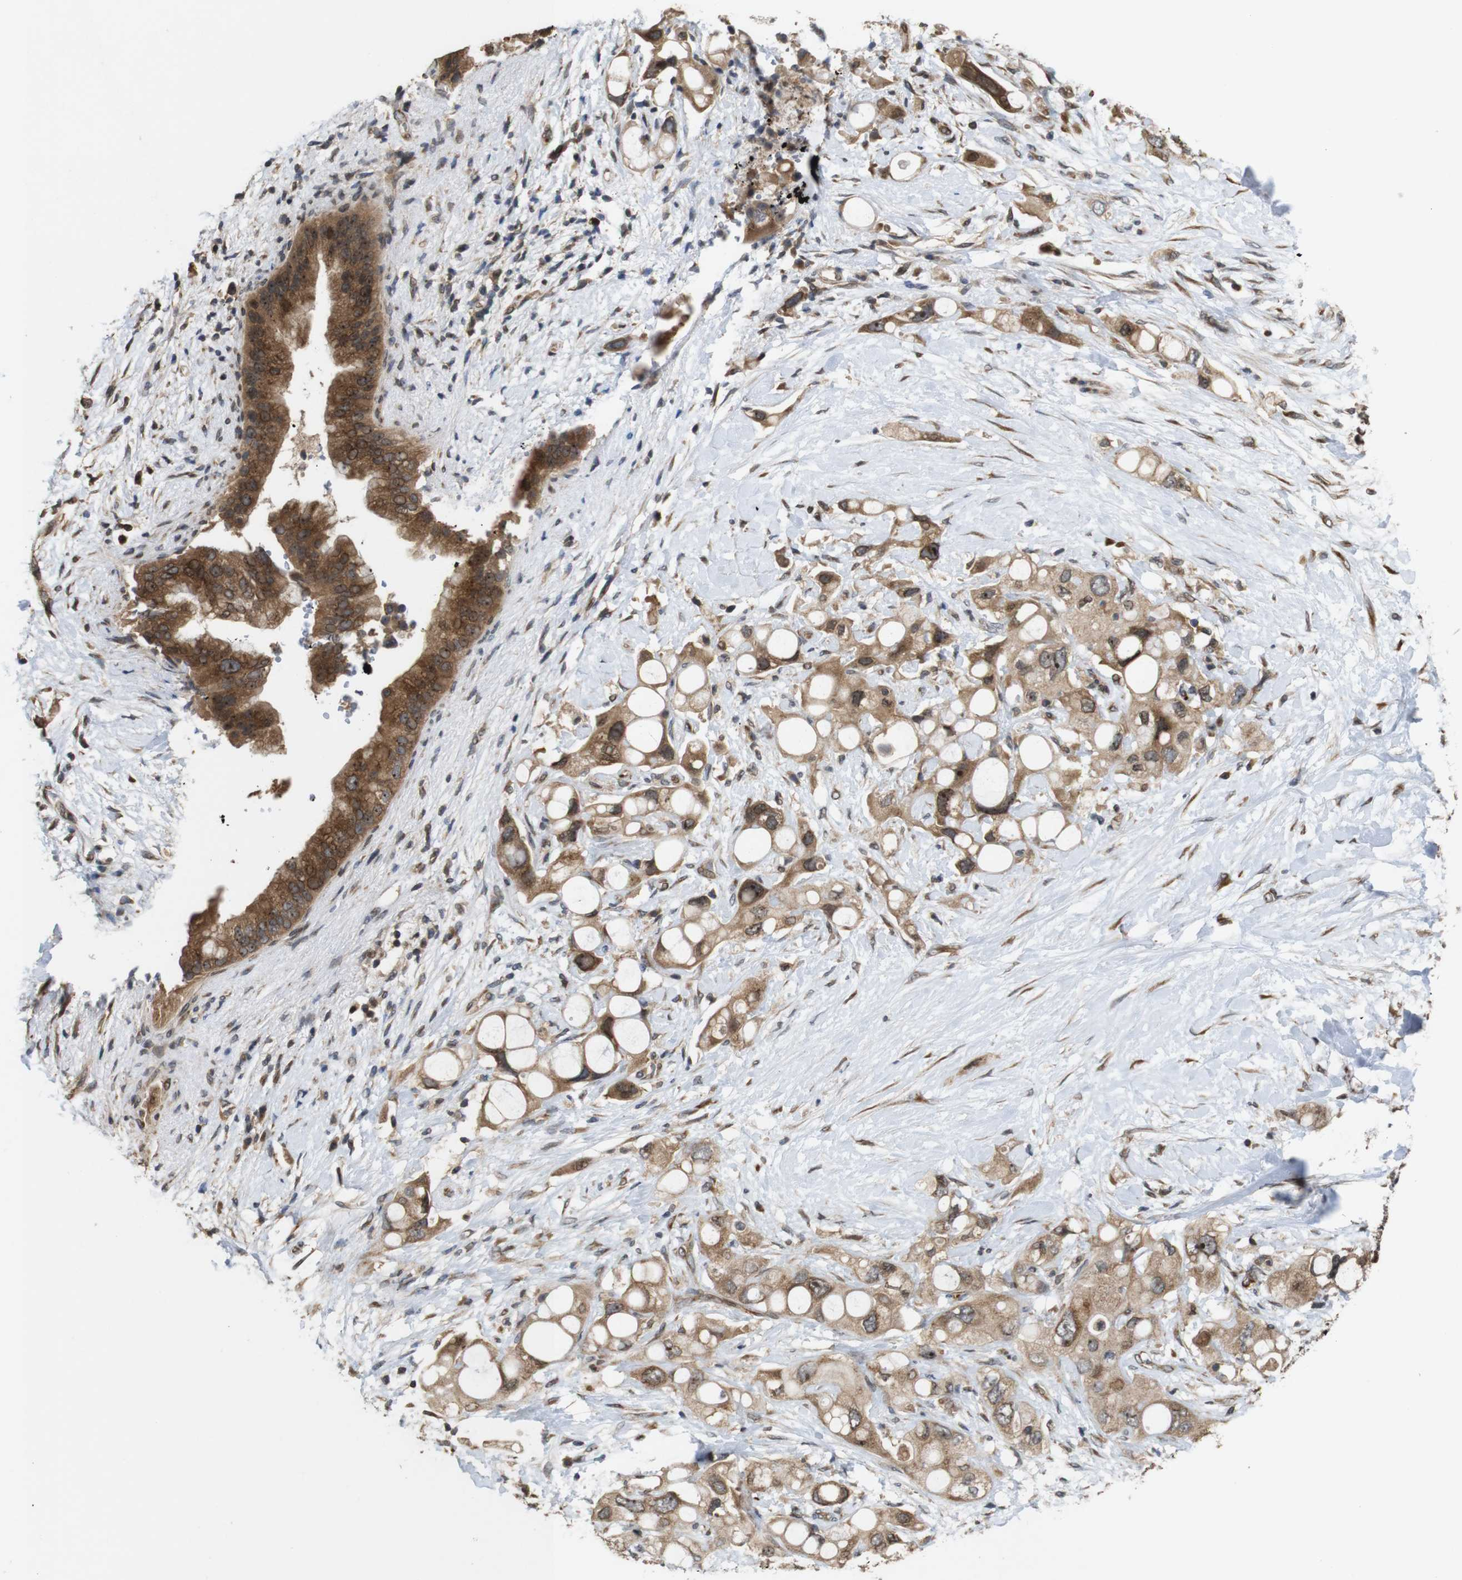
{"staining": {"intensity": "moderate", "quantity": ">75%", "location": "cytoplasmic/membranous,nuclear"}, "tissue": "pancreatic cancer", "cell_type": "Tumor cells", "image_type": "cancer", "snomed": [{"axis": "morphology", "description": "Adenocarcinoma, NOS"}, {"axis": "topography", "description": "Pancreas"}], "caption": "This micrograph exhibits immunohistochemistry staining of adenocarcinoma (pancreatic), with medium moderate cytoplasmic/membranous and nuclear positivity in about >75% of tumor cells.", "gene": "EFCAB14", "patient": {"sex": "female", "age": 56}}